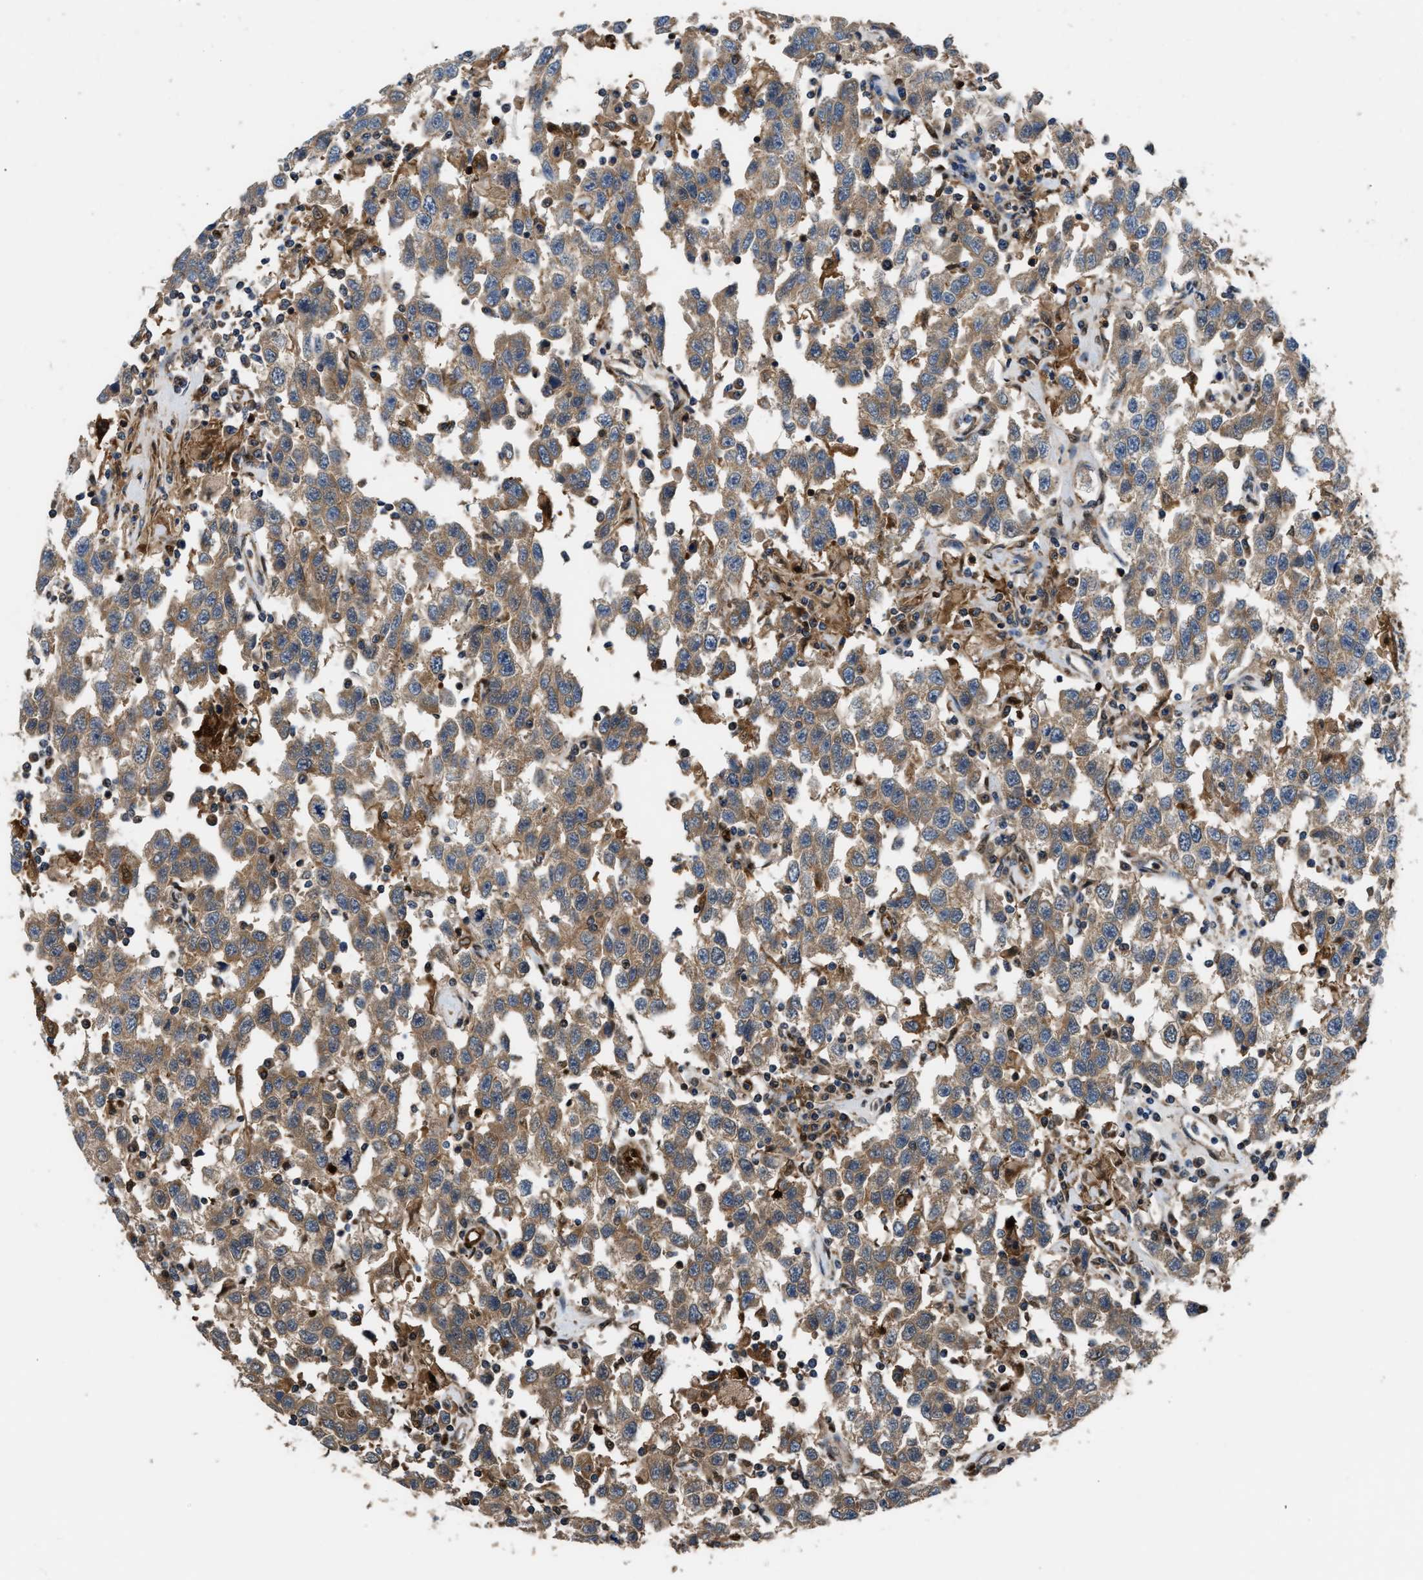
{"staining": {"intensity": "moderate", "quantity": ">75%", "location": "cytoplasmic/membranous"}, "tissue": "testis cancer", "cell_type": "Tumor cells", "image_type": "cancer", "snomed": [{"axis": "morphology", "description": "Seminoma, NOS"}, {"axis": "topography", "description": "Testis"}], "caption": "Tumor cells display moderate cytoplasmic/membranous expression in about >75% of cells in seminoma (testis).", "gene": "PPA1", "patient": {"sex": "male", "age": 41}}